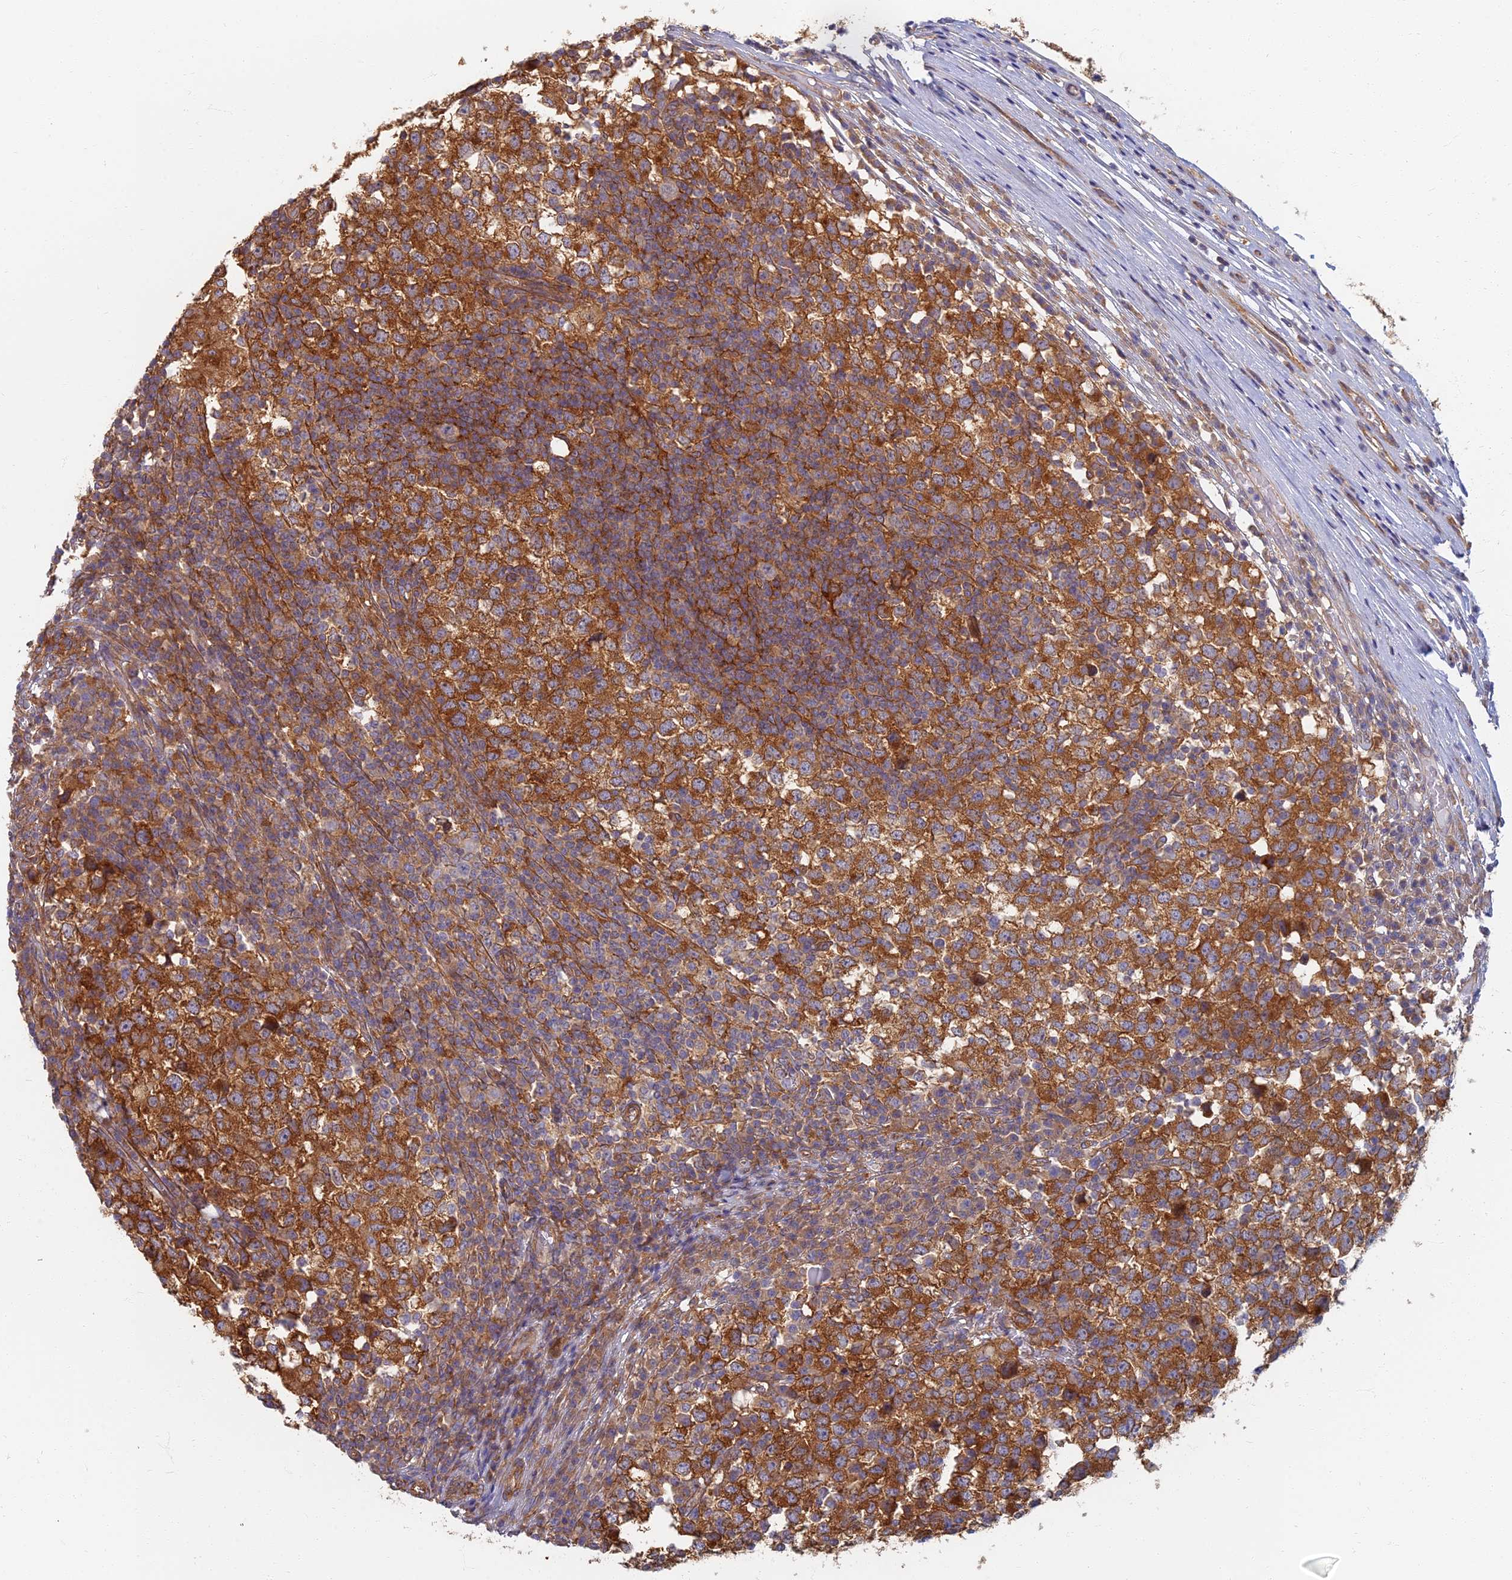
{"staining": {"intensity": "strong", "quantity": ">75%", "location": "cytoplasmic/membranous"}, "tissue": "testis cancer", "cell_type": "Tumor cells", "image_type": "cancer", "snomed": [{"axis": "morphology", "description": "Seminoma, NOS"}, {"axis": "topography", "description": "Testis"}], "caption": "IHC (DAB (3,3'-diaminobenzidine)) staining of human testis cancer (seminoma) reveals strong cytoplasmic/membranous protein positivity in about >75% of tumor cells. The staining is performed using DAB (3,3'-diaminobenzidine) brown chromogen to label protein expression. The nuclei are counter-stained blue using hematoxylin.", "gene": "RBSN", "patient": {"sex": "male", "age": 65}}